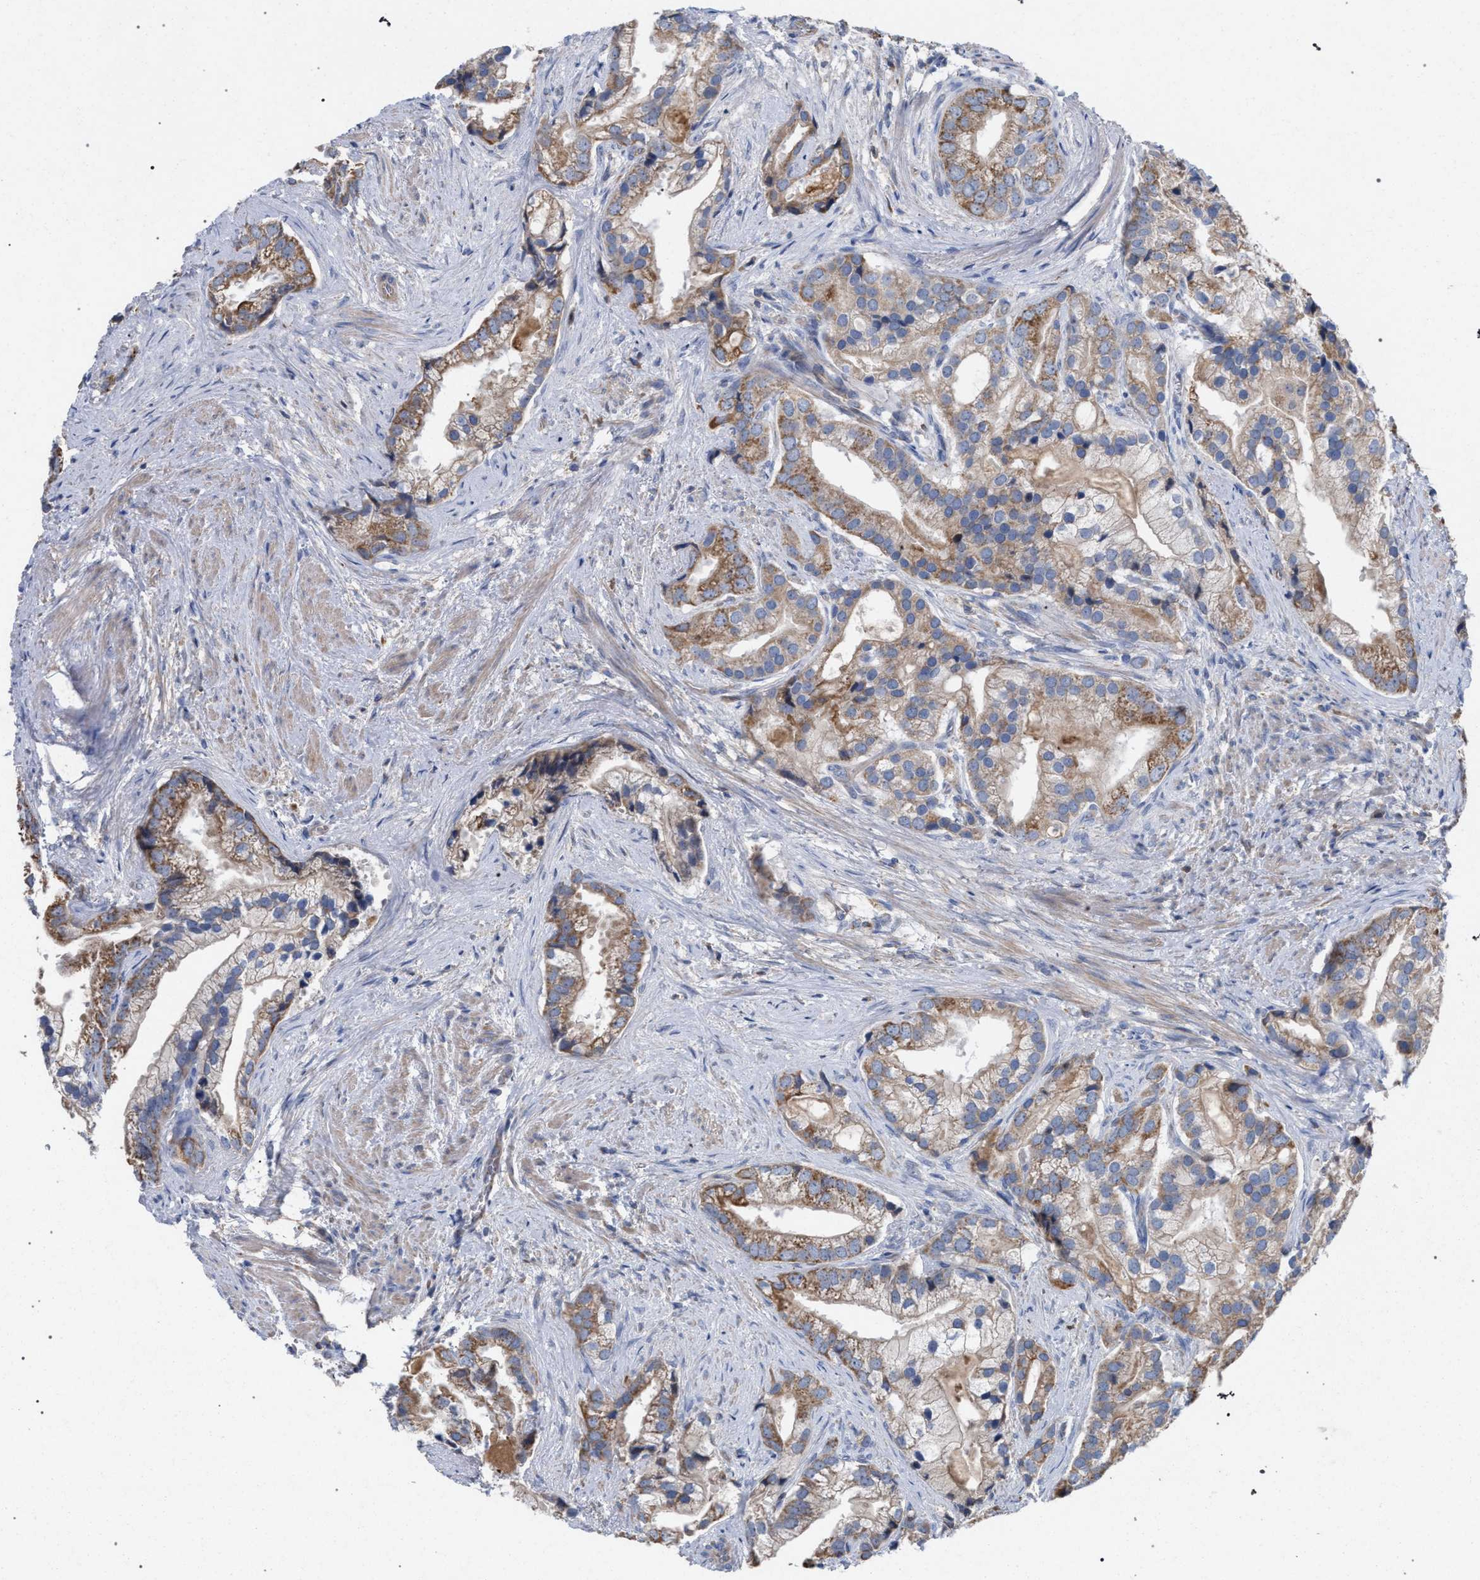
{"staining": {"intensity": "moderate", "quantity": ">75%", "location": "cytoplasmic/membranous"}, "tissue": "prostate cancer", "cell_type": "Tumor cells", "image_type": "cancer", "snomed": [{"axis": "morphology", "description": "Adenocarcinoma, Low grade"}, {"axis": "topography", "description": "Prostate"}], "caption": "This image demonstrates immunohistochemistry staining of prostate cancer, with medium moderate cytoplasmic/membranous positivity in about >75% of tumor cells.", "gene": "BCL2L12", "patient": {"sex": "male", "age": 71}}